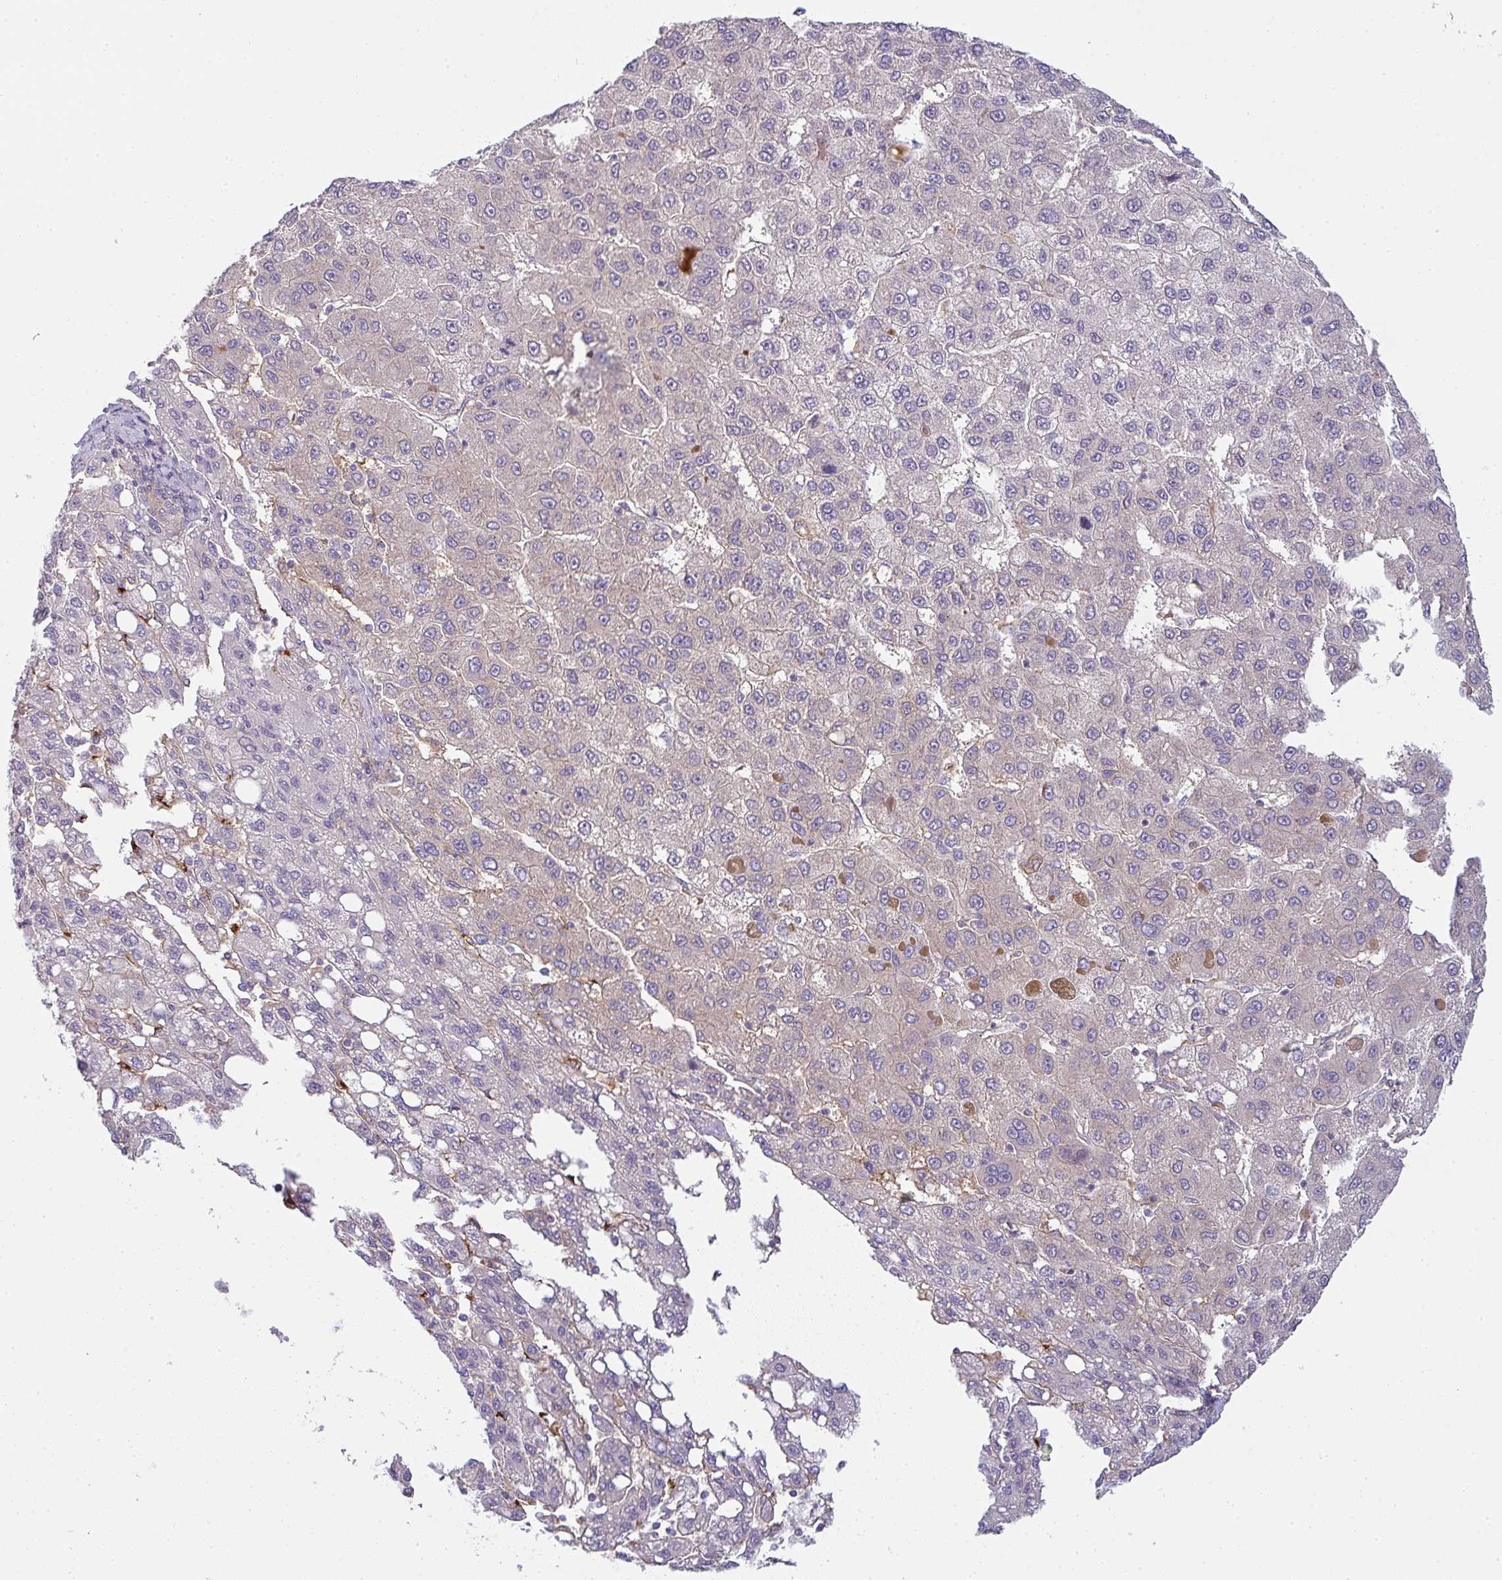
{"staining": {"intensity": "negative", "quantity": "none", "location": "none"}, "tissue": "liver cancer", "cell_type": "Tumor cells", "image_type": "cancer", "snomed": [{"axis": "morphology", "description": "Carcinoma, Hepatocellular, NOS"}, {"axis": "topography", "description": "Liver"}], "caption": "Human hepatocellular carcinoma (liver) stained for a protein using immunohistochemistry (IHC) shows no positivity in tumor cells.", "gene": "SNX5", "patient": {"sex": "female", "age": 82}}